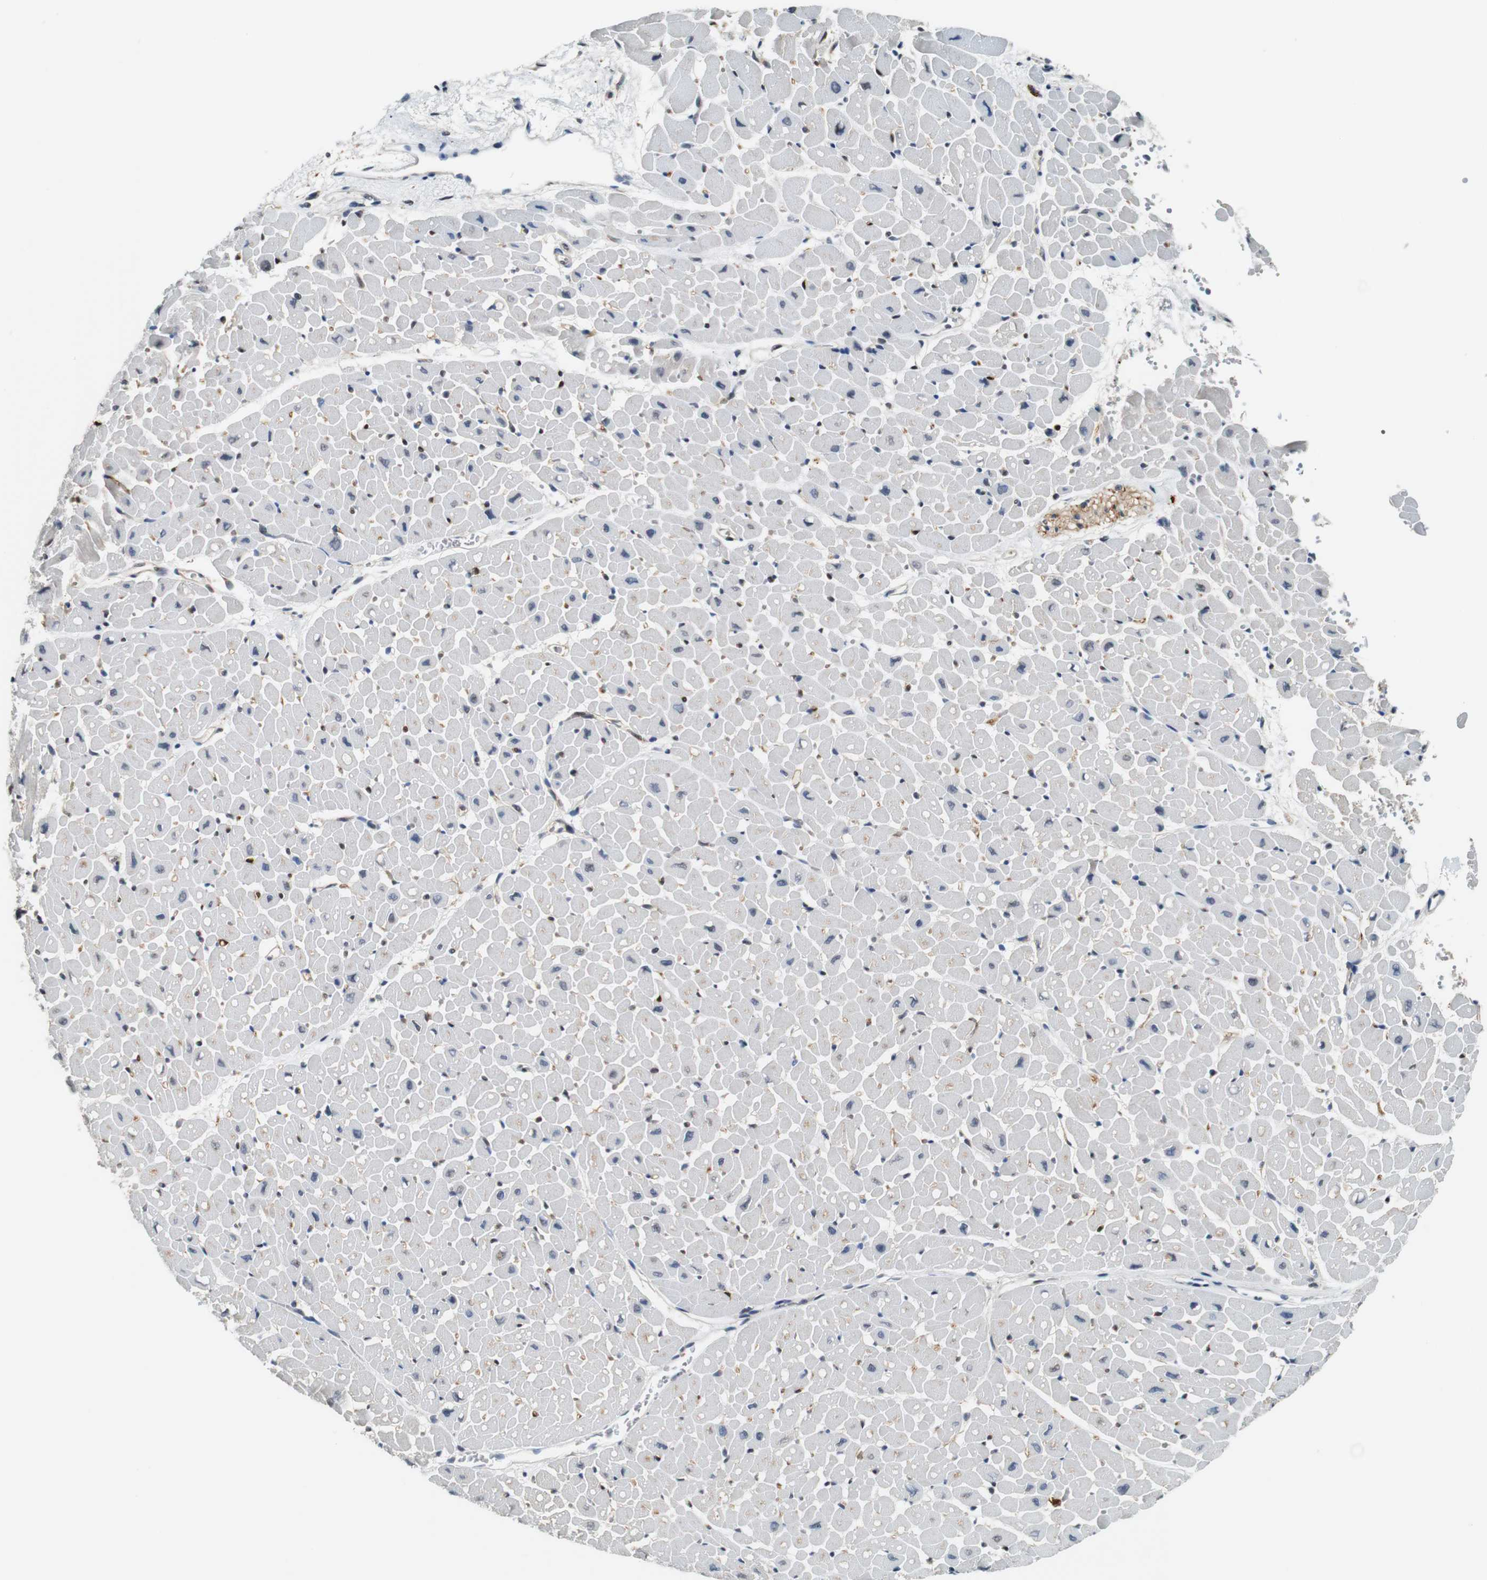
{"staining": {"intensity": "weak", "quantity": ">75%", "location": "cytoplasmic/membranous"}, "tissue": "heart muscle", "cell_type": "Cardiomyocytes", "image_type": "normal", "snomed": [{"axis": "morphology", "description": "Normal tissue, NOS"}, {"axis": "topography", "description": "Heart"}], "caption": "Benign heart muscle displays weak cytoplasmic/membranous staining in approximately >75% of cardiomyocytes.", "gene": "LXN", "patient": {"sex": "male", "age": 45}}